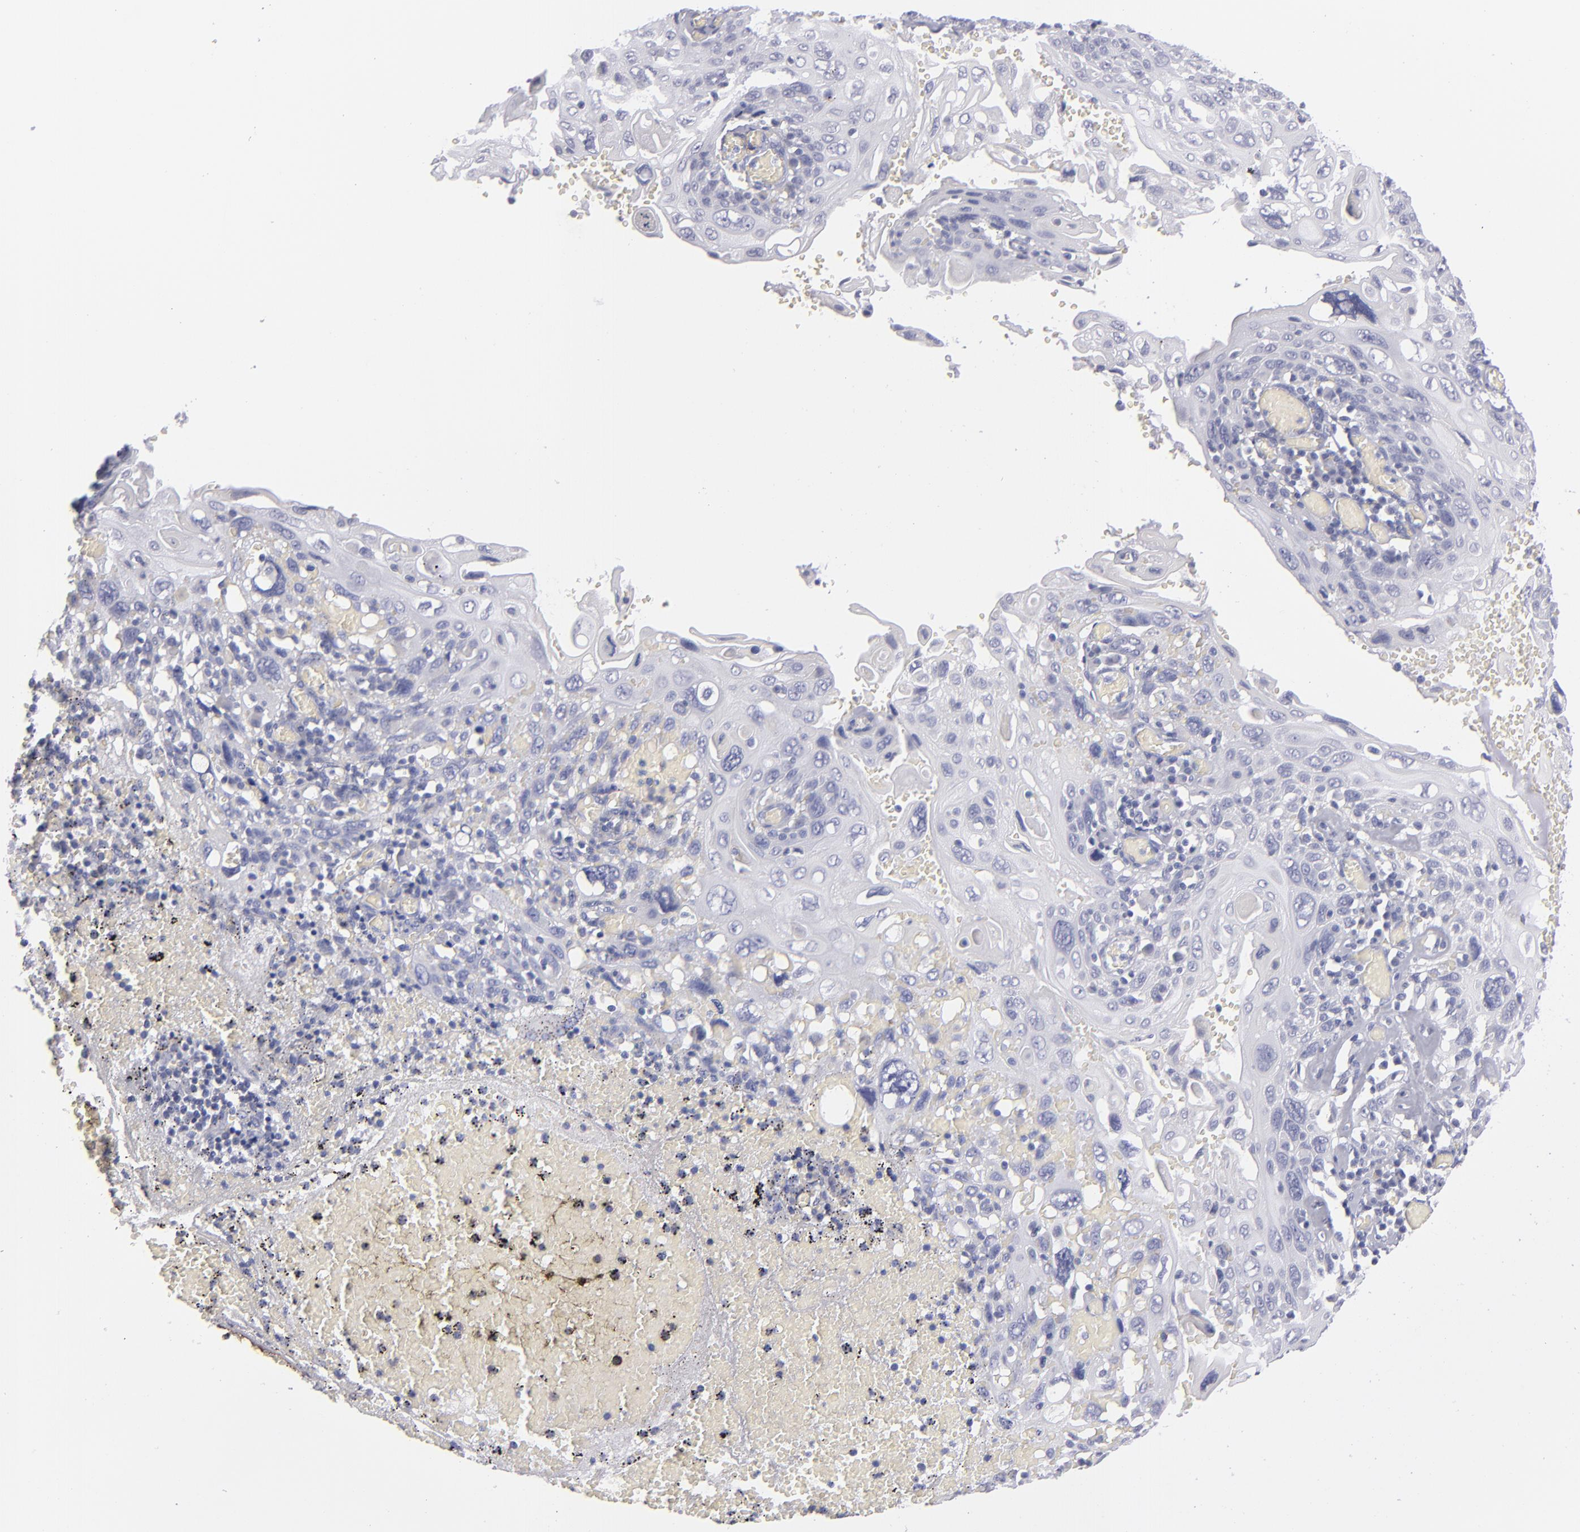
{"staining": {"intensity": "negative", "quantity": "none", "location": "none"}, "tissue": "cervical cancer", "cell_type": "Tumor cells", "image_type": "cancer", "snomed": [{"axis": "morphology", "description": "Squamous cell carcinoma, NOS"}, {"axis": "topography", "description": "Cervix"}], "caption": "Cervical cancer was stained to show a protein in brown. There is no significant staining in tumor cells. (DAB (3,3'-diaminobenzidine) immunohistochemistry (IHC) visualized using brightfield microscopy, high magnification).", "gene": "MYH11", "patient": {"sex": "female", "age": 54}}